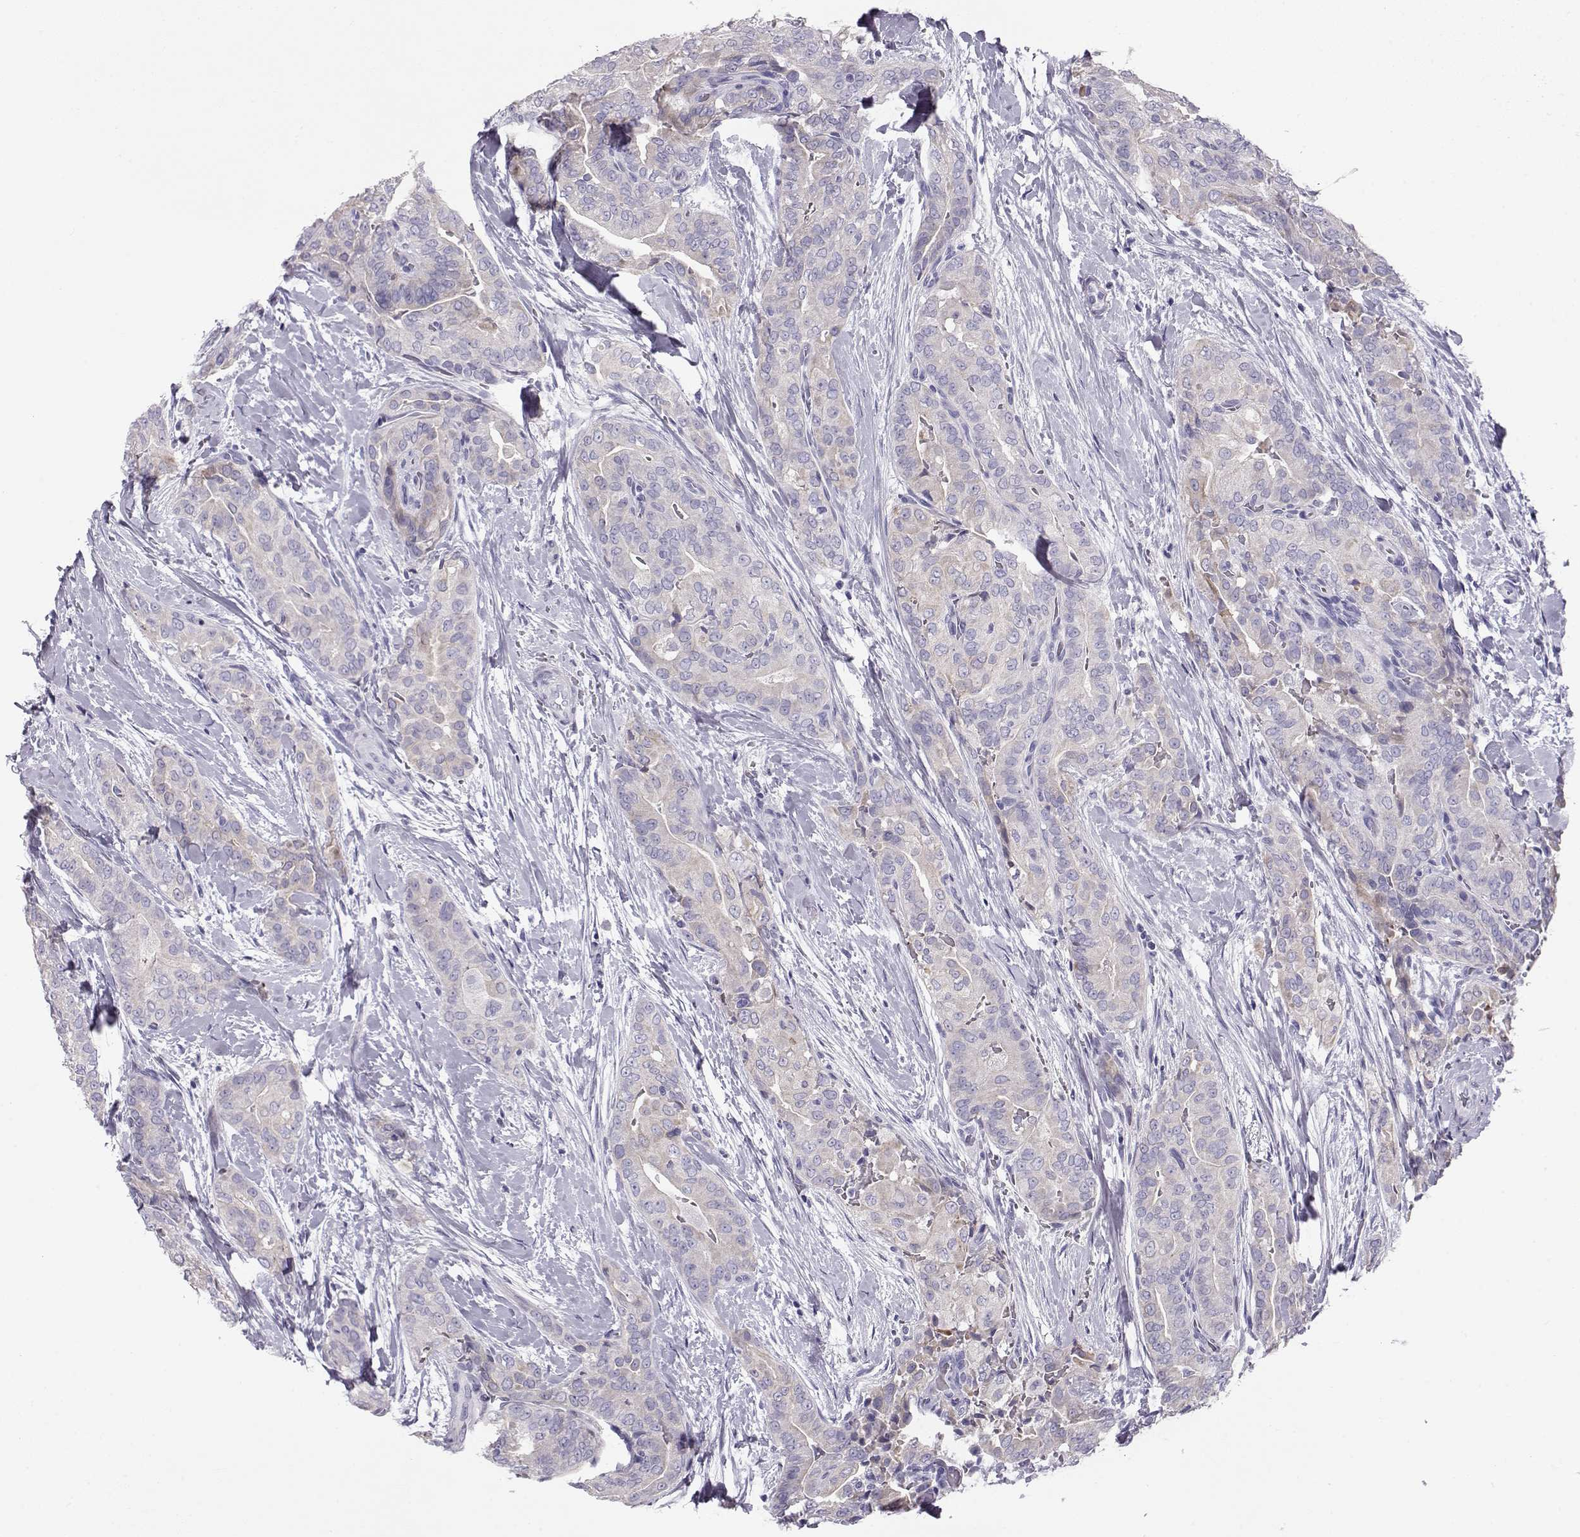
{"staining": {"intensity": "negative", "quantity": "none", "location": "none"}, "tissue": "thyroid cancer", "cell_type": "Tumor cells", "image_type": "cancer", "snomed": [{"axis": "morphology", "description": "Papillary adenocarcinoma, NOS"}, {"axis": "topography", "description": "Thyroid gland"}], "caption": "The immunohistochemistry (IHC) histopathology image has no significant staining in tumor cells of thyroid papillary adenocarcinoma tissue.", "gene": "GPR26", "patient": {"sex": "male", "age": 61}}